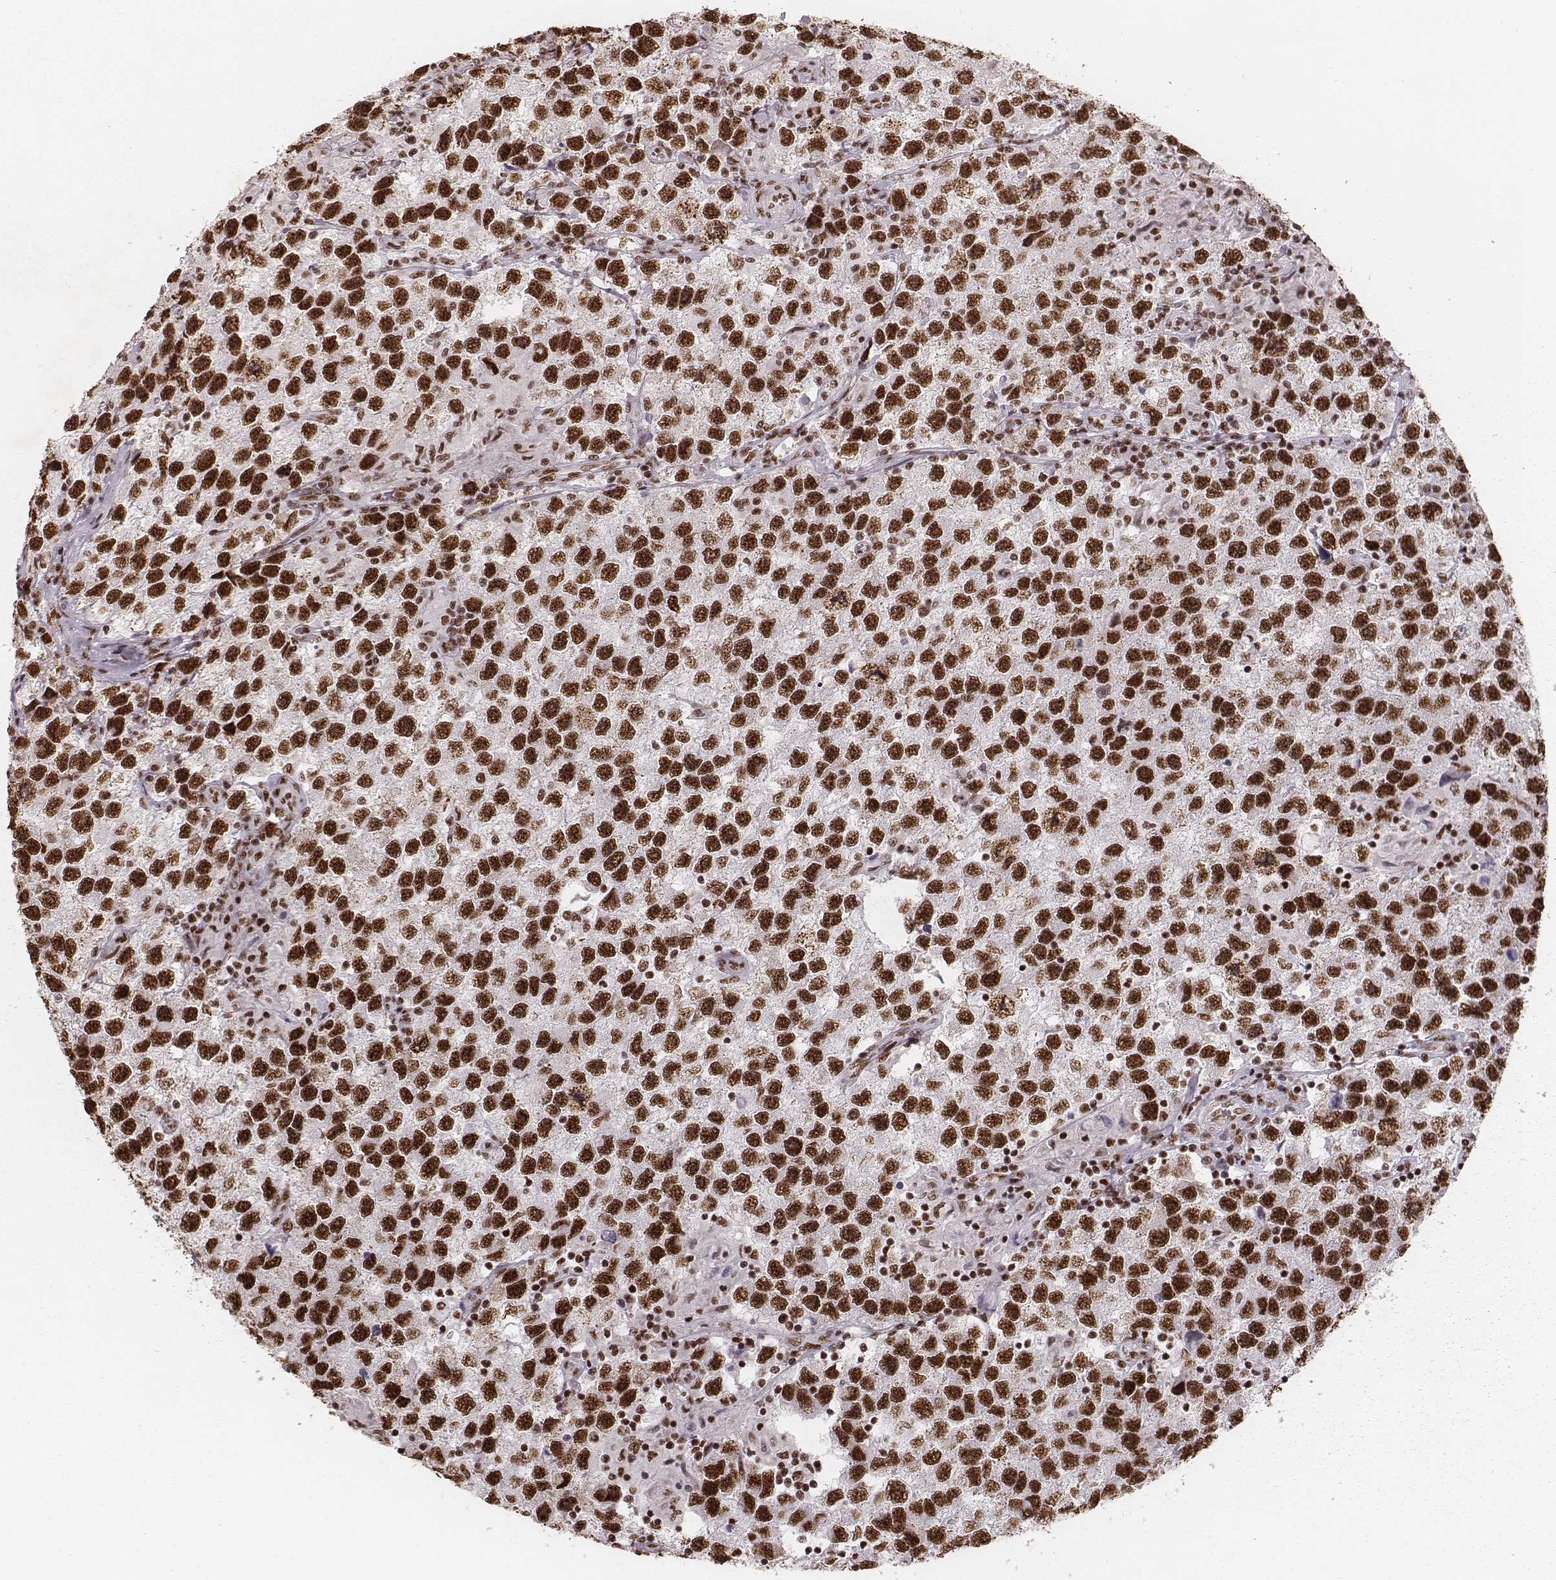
{"staining": {"intensity": "strong", "quantity": ">75%", "location": "nuclear"}, "tissue": "testis cancer", "cell_type": "Tumor cells", "image_type": "cancer", "snomed": [{"axis": "morphology", "description": "Seminoma, NOS"}, {"axis": "topography", "description": "Testis"}], "caption": "Testis cancer stained with DAB immunohistochemistry (IHC) exhibits high levels of strong nuclear expression in approximately >75% of tumor cells.", "gene": "LUC7L", "patient": {"sex": "male", "age": 26}}